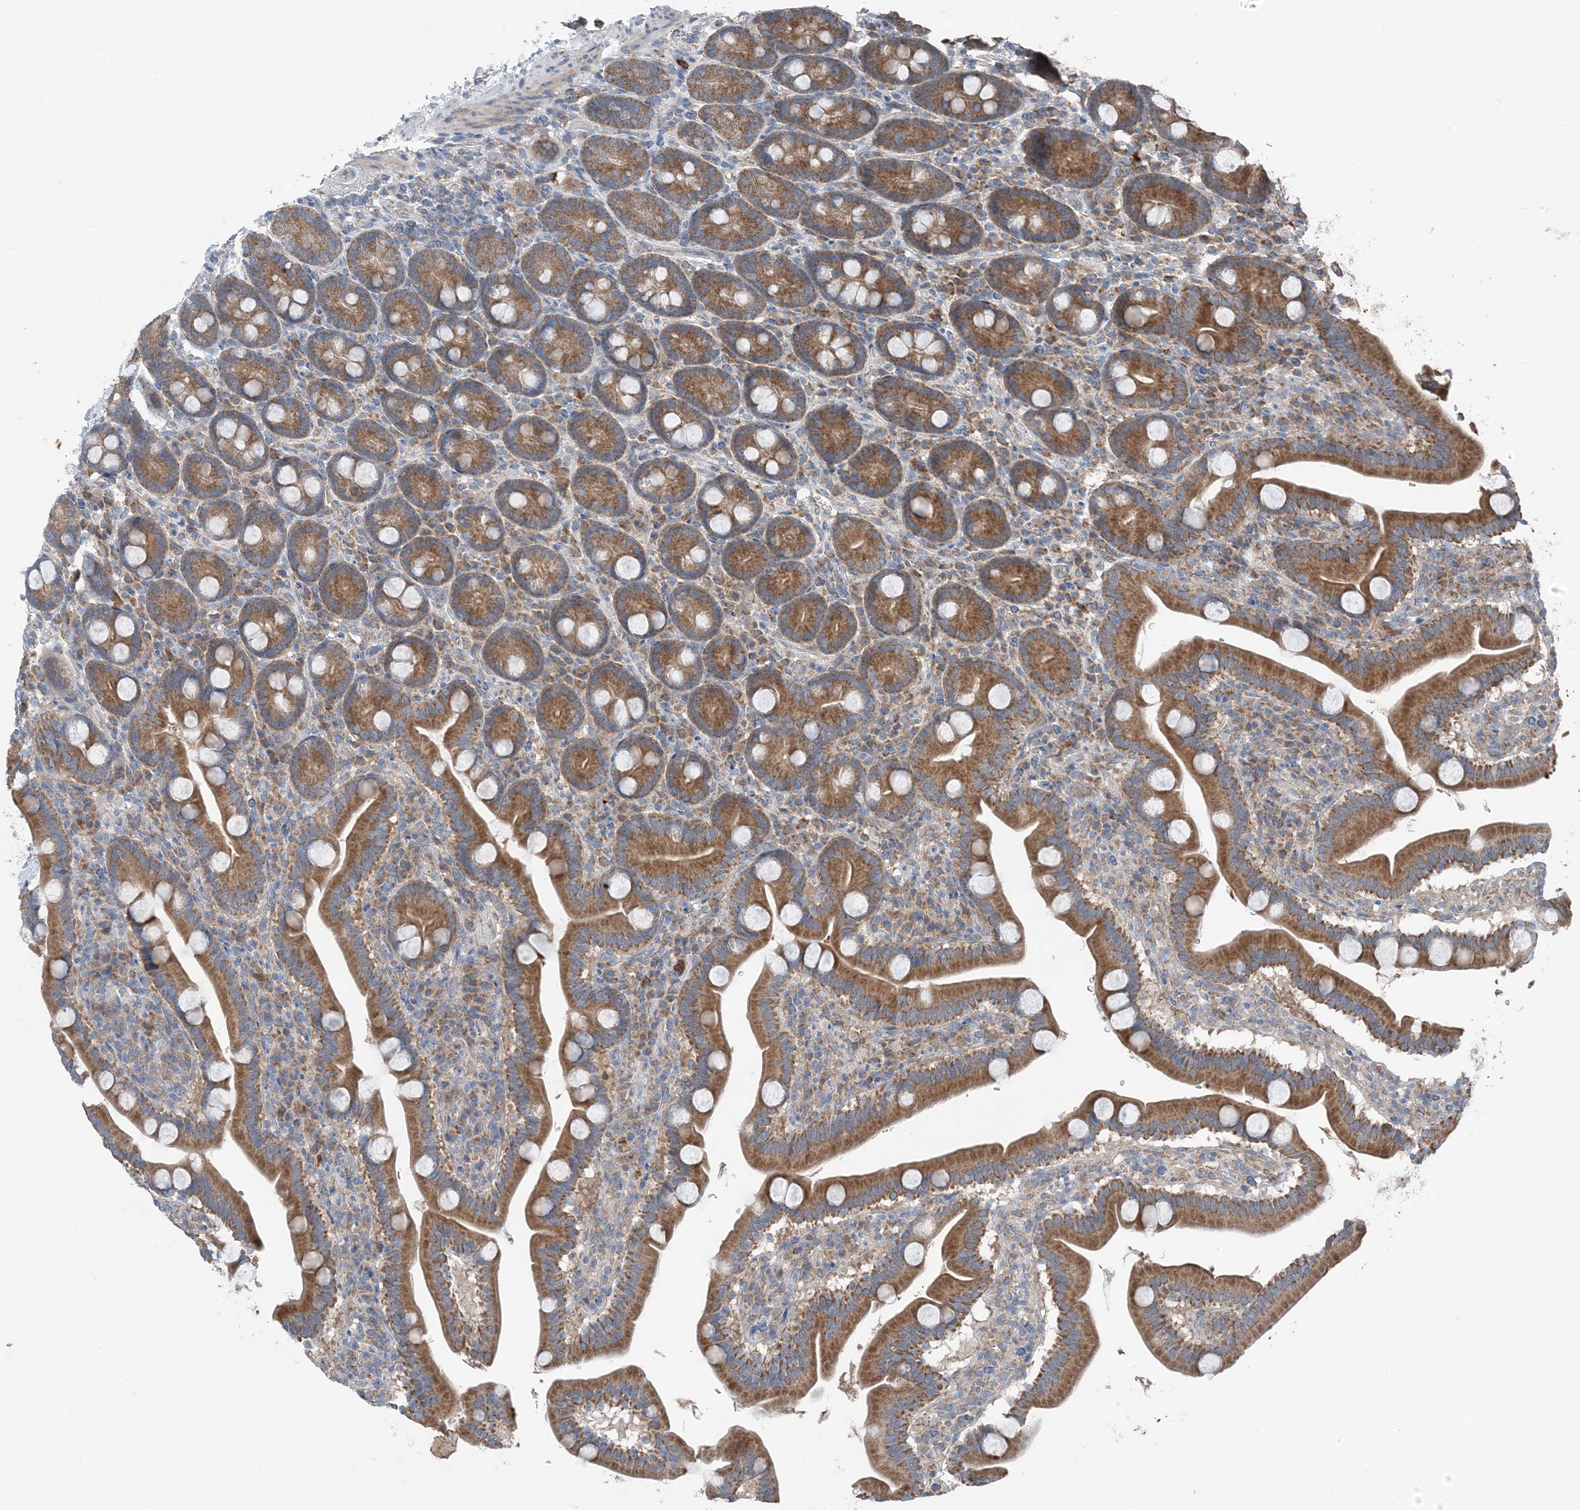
{"staining": {"intensity": "moderate", "quantity": ">75%", "location": "cytoplasmic/membranous"}, "tissue": "duodenum", "cell_type": "Glandular cells", "image_type": "normal", "snomed": [{"axis": "morphology", "description": "Normal tissue, NOS"}, {"axis": "topography", "description": "Duodenum"}], "caption": "Human duodenum stained for a protein (brown) reveals moderate cytoplasmic/membranous positive expression in about >75% of glandular cells.", "gene": "DHX30", "patient": {"sex": "male", "age": 35}}